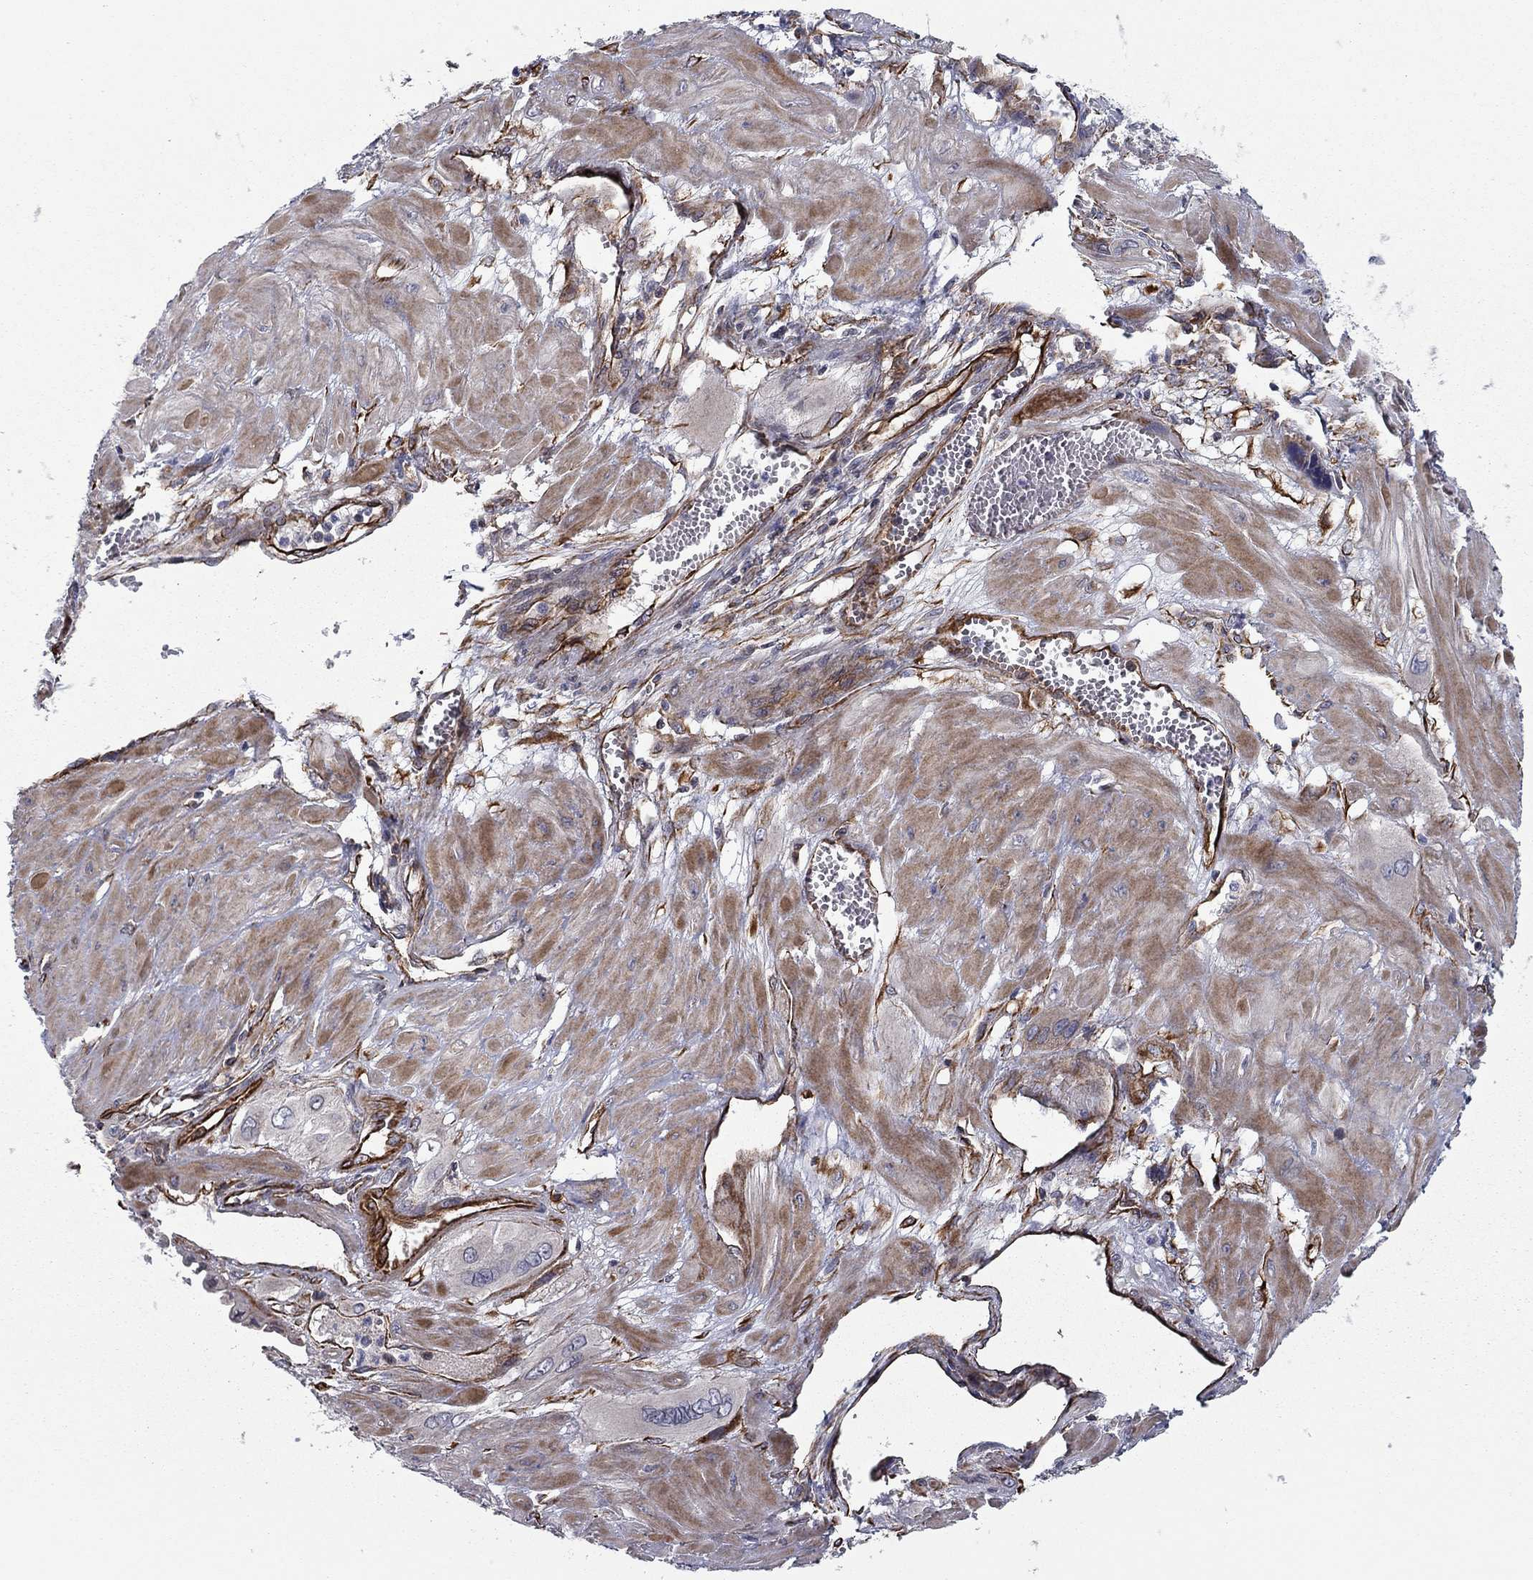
{"staining": {"intensity": "negative", "quantity": "none", "location": "none"}, "tissue": "cervical cancer", "cell_type": "Tumor cells", "image_type": "cancer", "snomed": [{"axis": "morphology", "description": "Squamous cell carcinoma, NOS"}, {"axis": "topography", "description": "Cervix"}], "caption": "Immunohistochemistry (IHC) of human squamous cell carcinoma (cervical) reveals no positivity in tumor cells. (Stains: DAB immunohistochemistry (IHC) with hematoxylin counter stain, Microscopy: brightfield microscopy at high magnification).", "gene": "CLSTN1", "patient": {"sex": "female", "age": 34}}